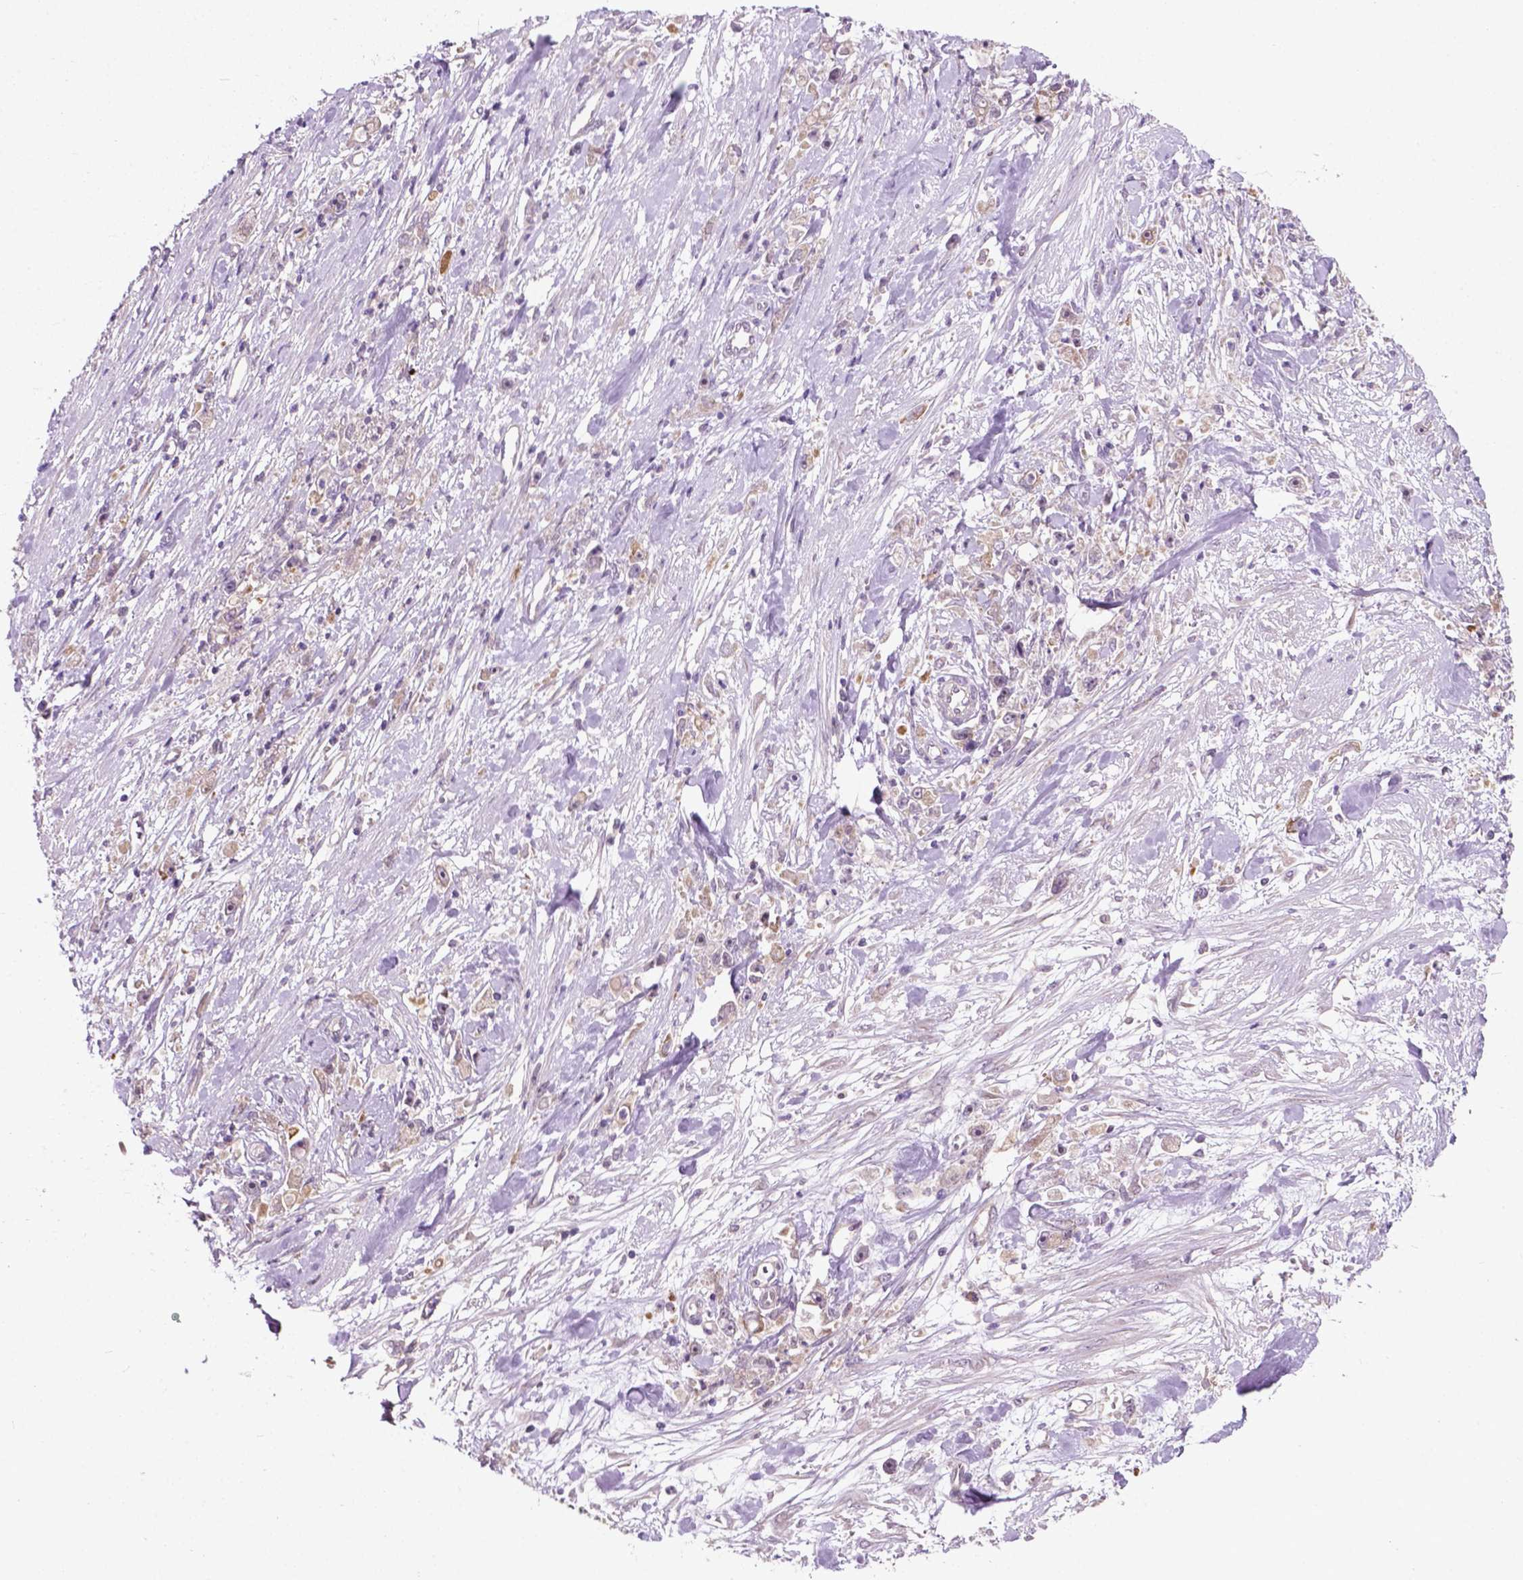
{"staining": {"intensity": "weak", "quantity": "<25%", "location": "cytoplasmic/membranous"}, "tissue": "stomach cancer", "cell_type": "Tumor cells", "image_type": "cancer", "snomed": [{"axis": "morphology", "description": "Adenocarcinoma, NOS"}, {"axis": "topography", "description": "Stomach"}], "caption": "Human adenocarcinoma (stomach) stained for a protein using IHC demonstrates no positivity in tumor cells.", "gene": "MZT1", "patient": {"sex": "female", "age": 59}}